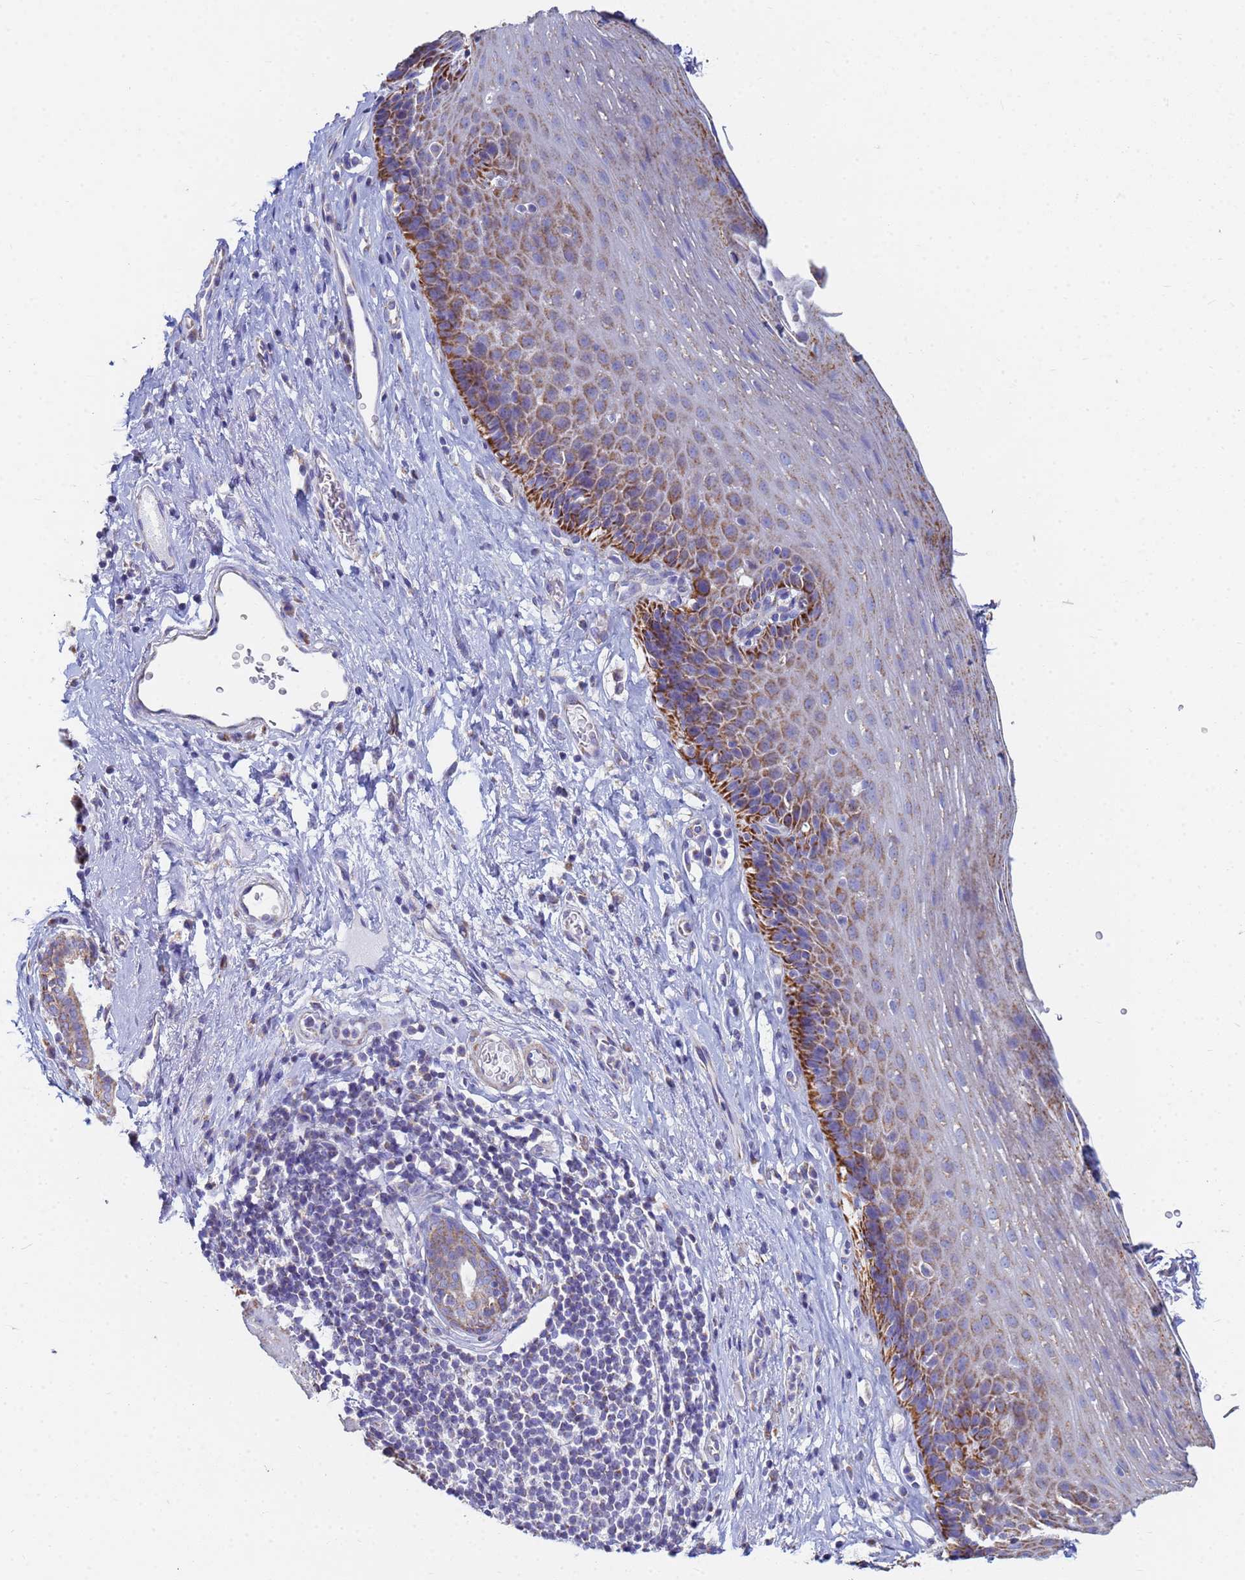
{"staining": {"intensity": "strong", "quantity": "25%-75%", "location": "cytoplasmic/membranous"}, "tissue": "esophagus", "cell_type": "Squamous epithelial cells", "image_type": "normal", "snomed": [{"axis": "morphology", "description": "Normal tissue, NOS"}, {"axis": "topography", "description": "Esophagus"}], "caption": "High-power microscopy captured an immunohistochemistry micrograph of benign esophagus, revealing strong cytoplasmic/membranous positivity in approximately 25%-75% of squamous epithelial cells.", "gene": "UQCRHL", "patient": {"sex": "female", "age": 66}}